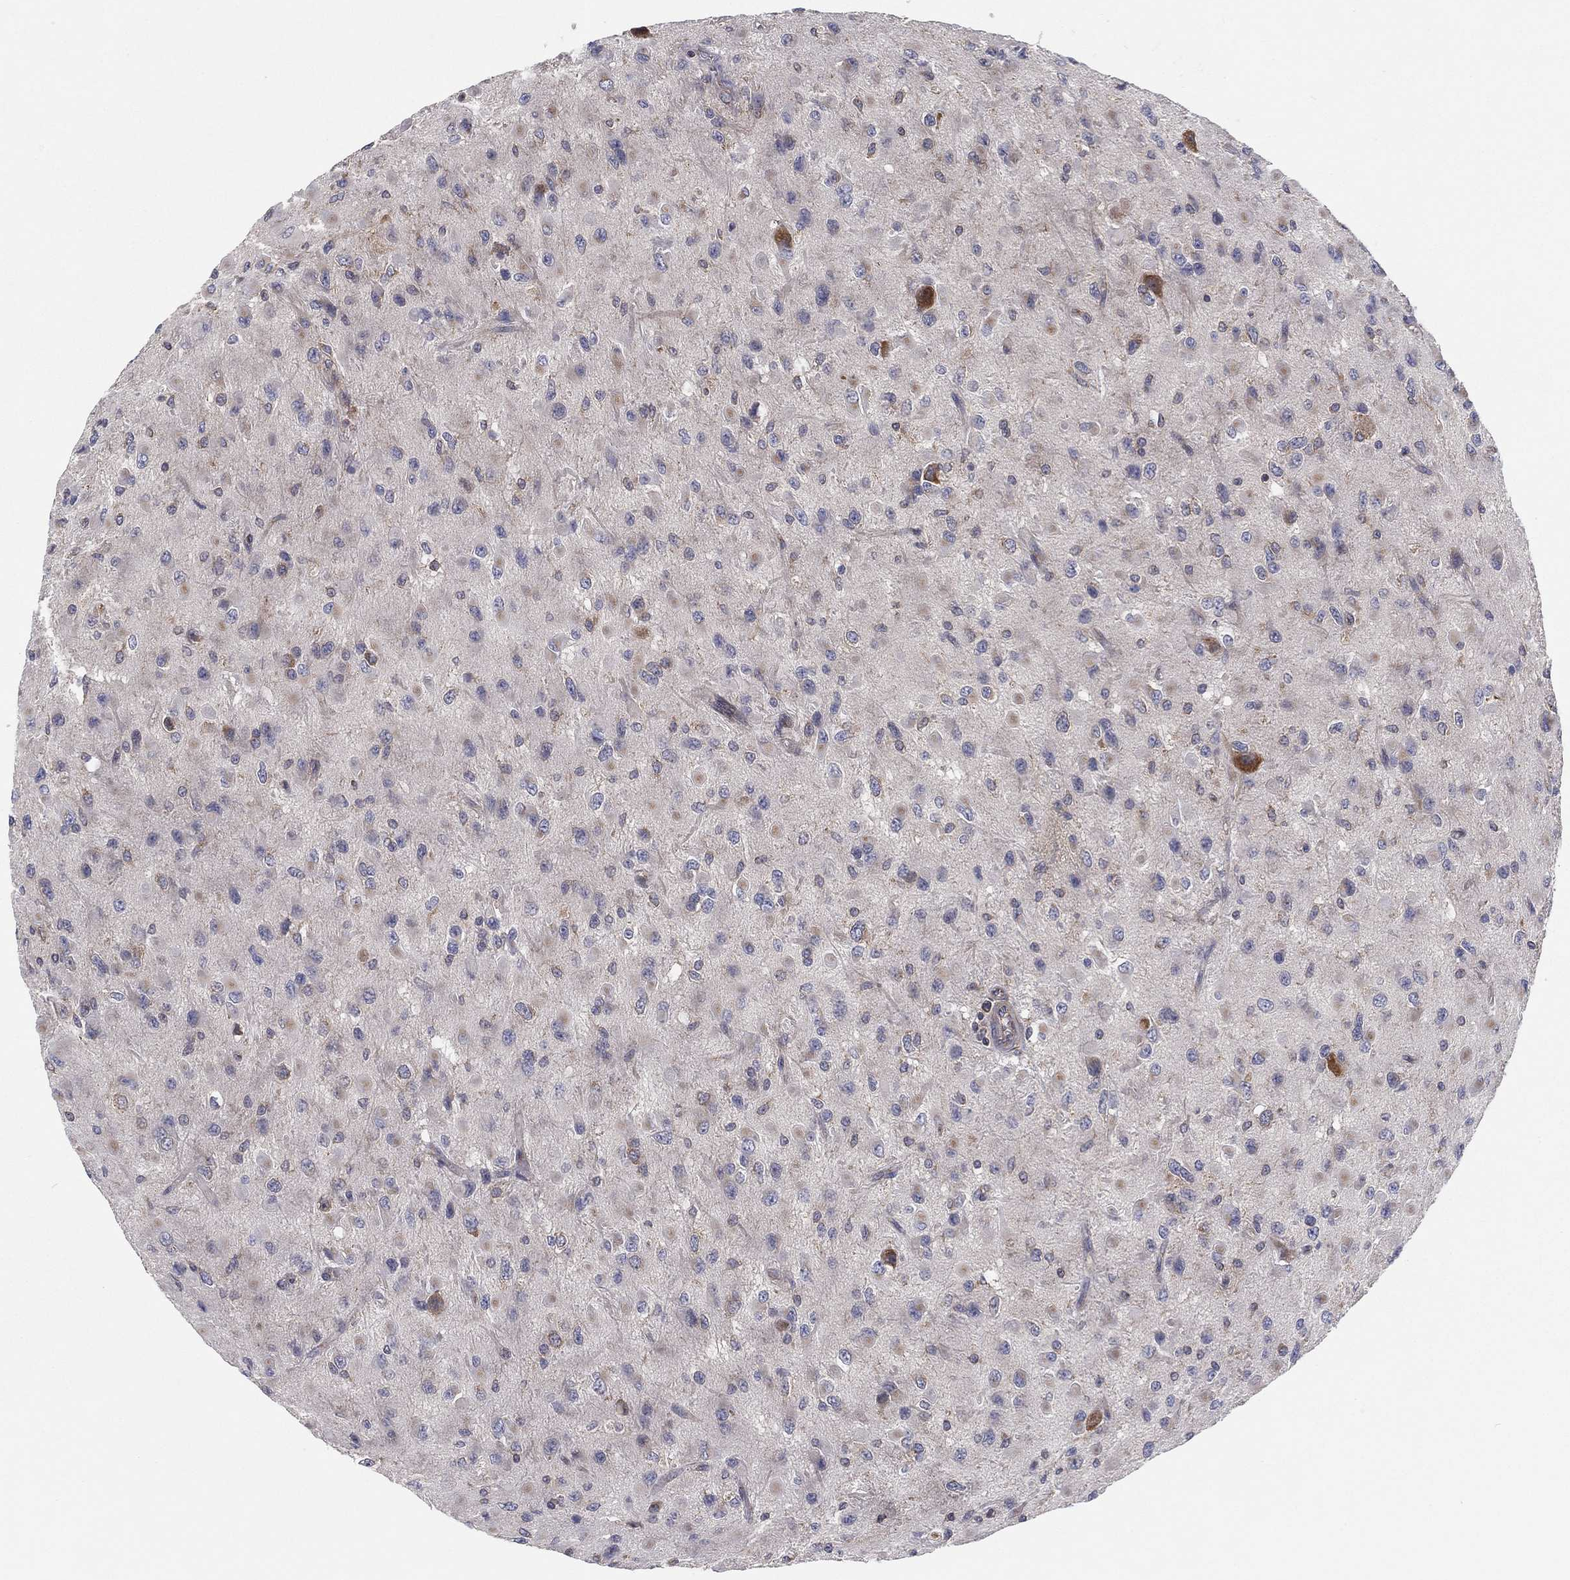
{"staining": {"intensity": "moderate", "quantity": "25%-75%", "location": "cytoplasmic/membranous"}, "tissue": "glioma", "cell_type": "Tumor cells", "image_type": "cancer", "snomed": [{"axis": "morphology", "description": "Glioma, malignant, High grade"}, {"axis": "topography", "description": "Cerebral cortex"}], "caption": "Moderate cytoplasmic/membranous positivity for a protein is identified in about 25%-75% of tumor cells of glioma using immunohistochemistry.", "gene": "EIF2B5", "patient": {"sex": "male", "age": 35}}